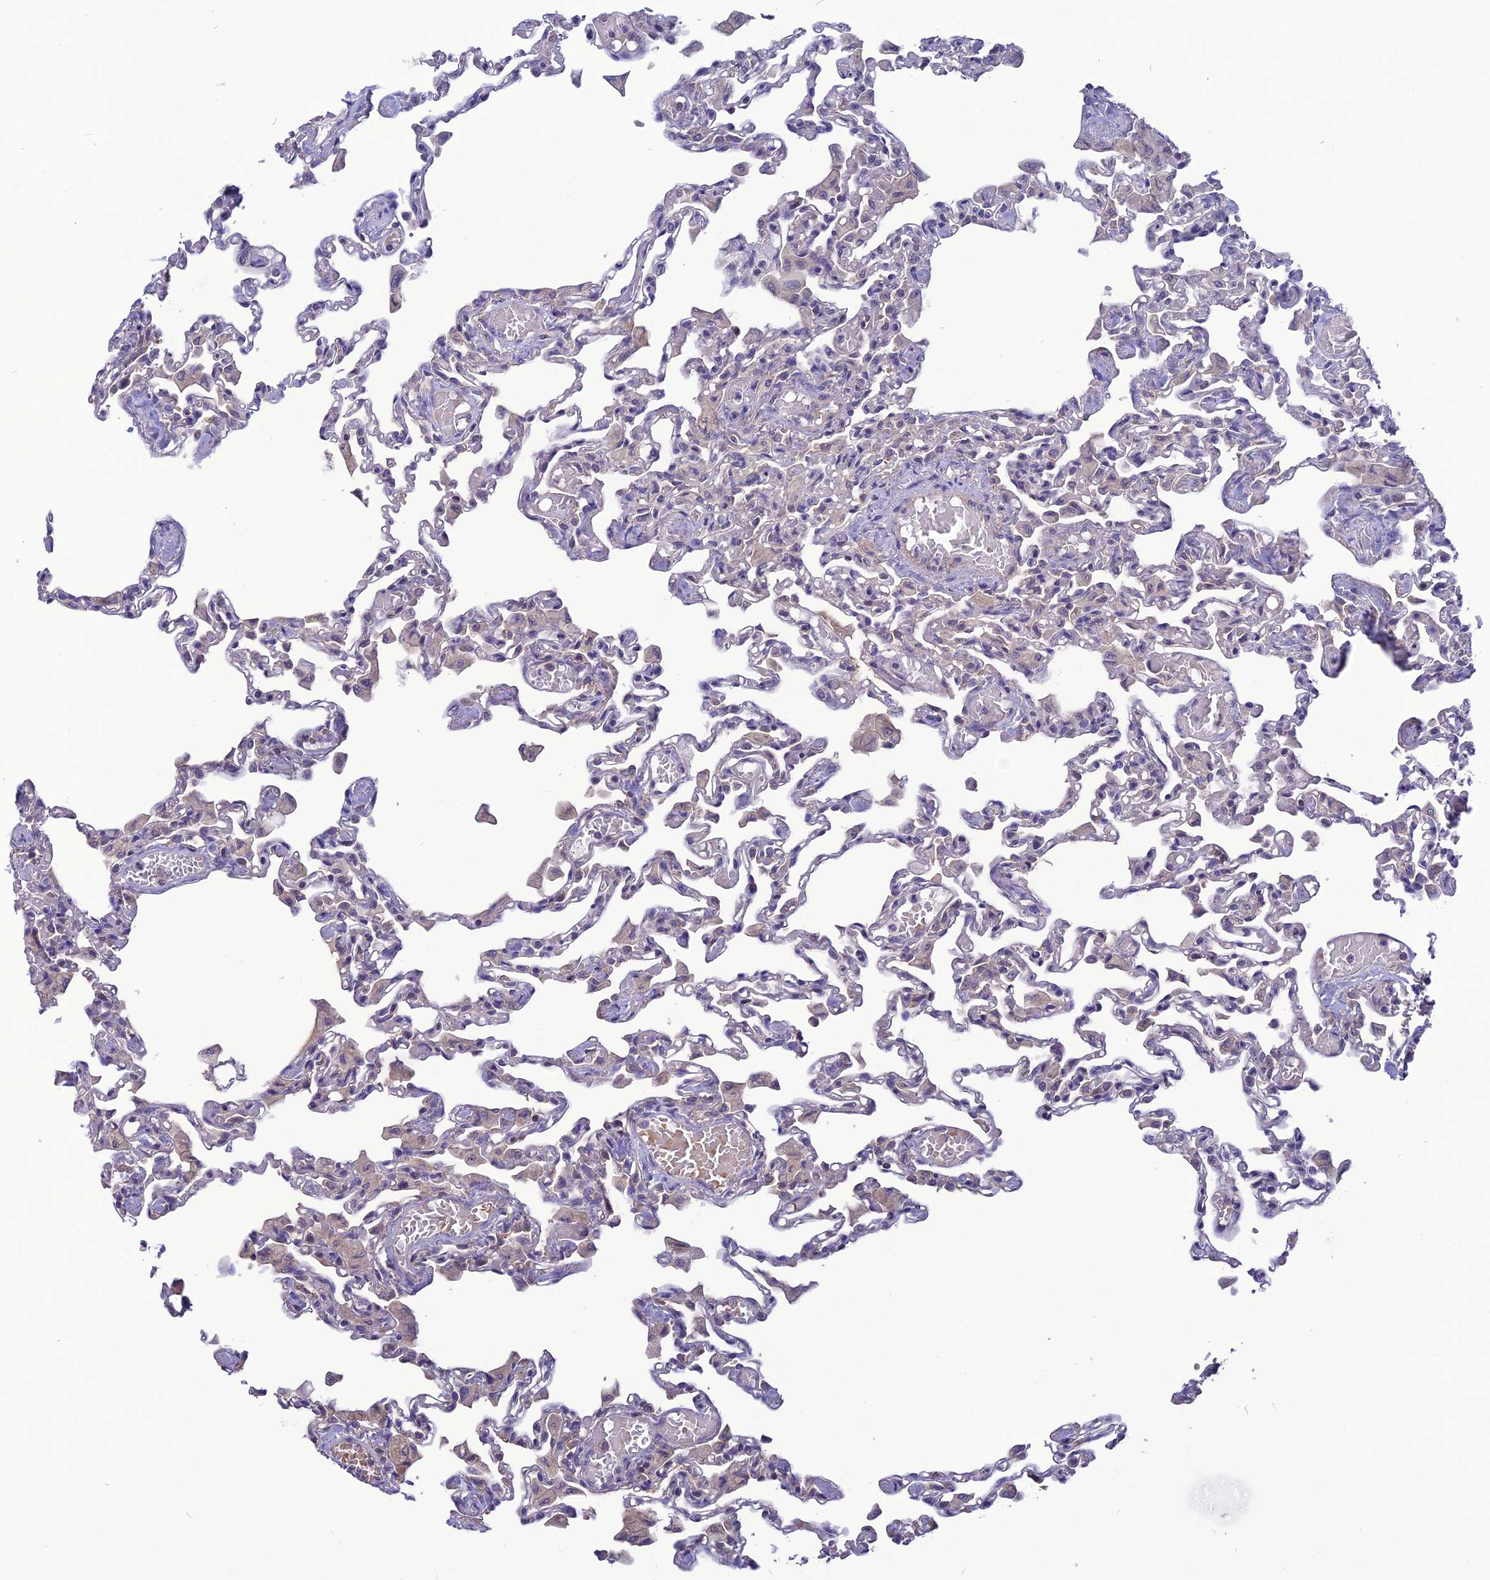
{"staining": {"intensity": "negative", "quantity": "none", "location": "none"}, "tissue": "lung", "cell_type": "Alveolar cells", "image_type": "normal", "snomed": [{"axis": "morphology", "description": "Normal tissue, NOS"}, {"axis": "topography", "description": "Bronchus"}, {"axis": "topography", "description": "Lung"}], "caption": "The micrograph exhibits no staining of alveolar cells in normal lung.", "gene": "PSMF1", "patient": {"sex": "female", "age": 49}}